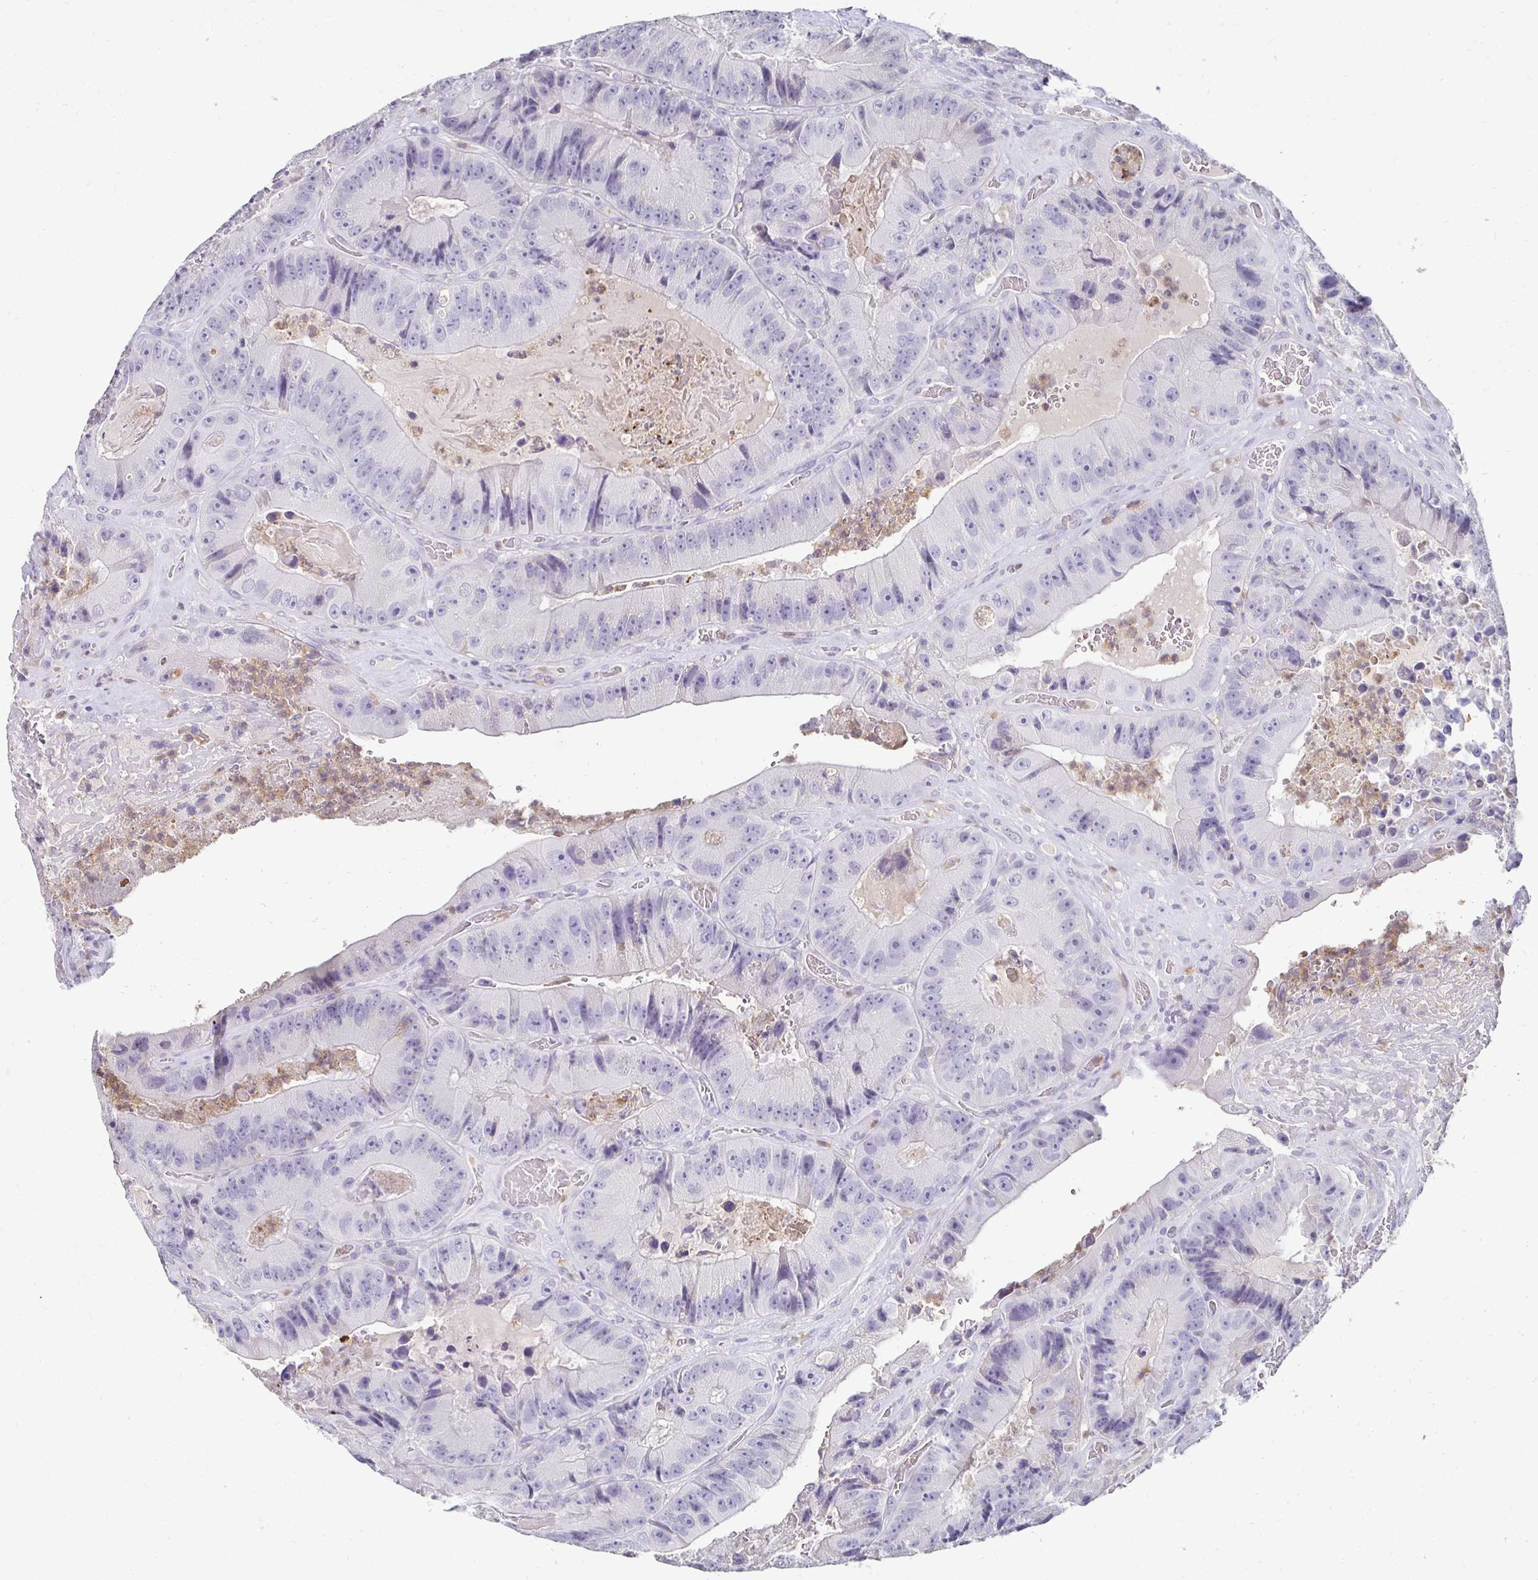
{"staining": {"intensity": "negative", "quantity": "none", "location": "none"}, "tissue": "colorectal cancer", "cell_type": "Tumor cells", "image_type": "cancer", "snomed": [{"axis": "morphology", "description": "Adenocarcinoma, NOS"}, {"axis": "topography", "description": "Colon"}], "caption": "A high-resolution histopathology image shows immunohistochemistry (IHC) staining of colorectal cancer, which displays no significant staining in tumor cells.", "gene": "GK2", "patient": {"sex": "female", "age": 86}}